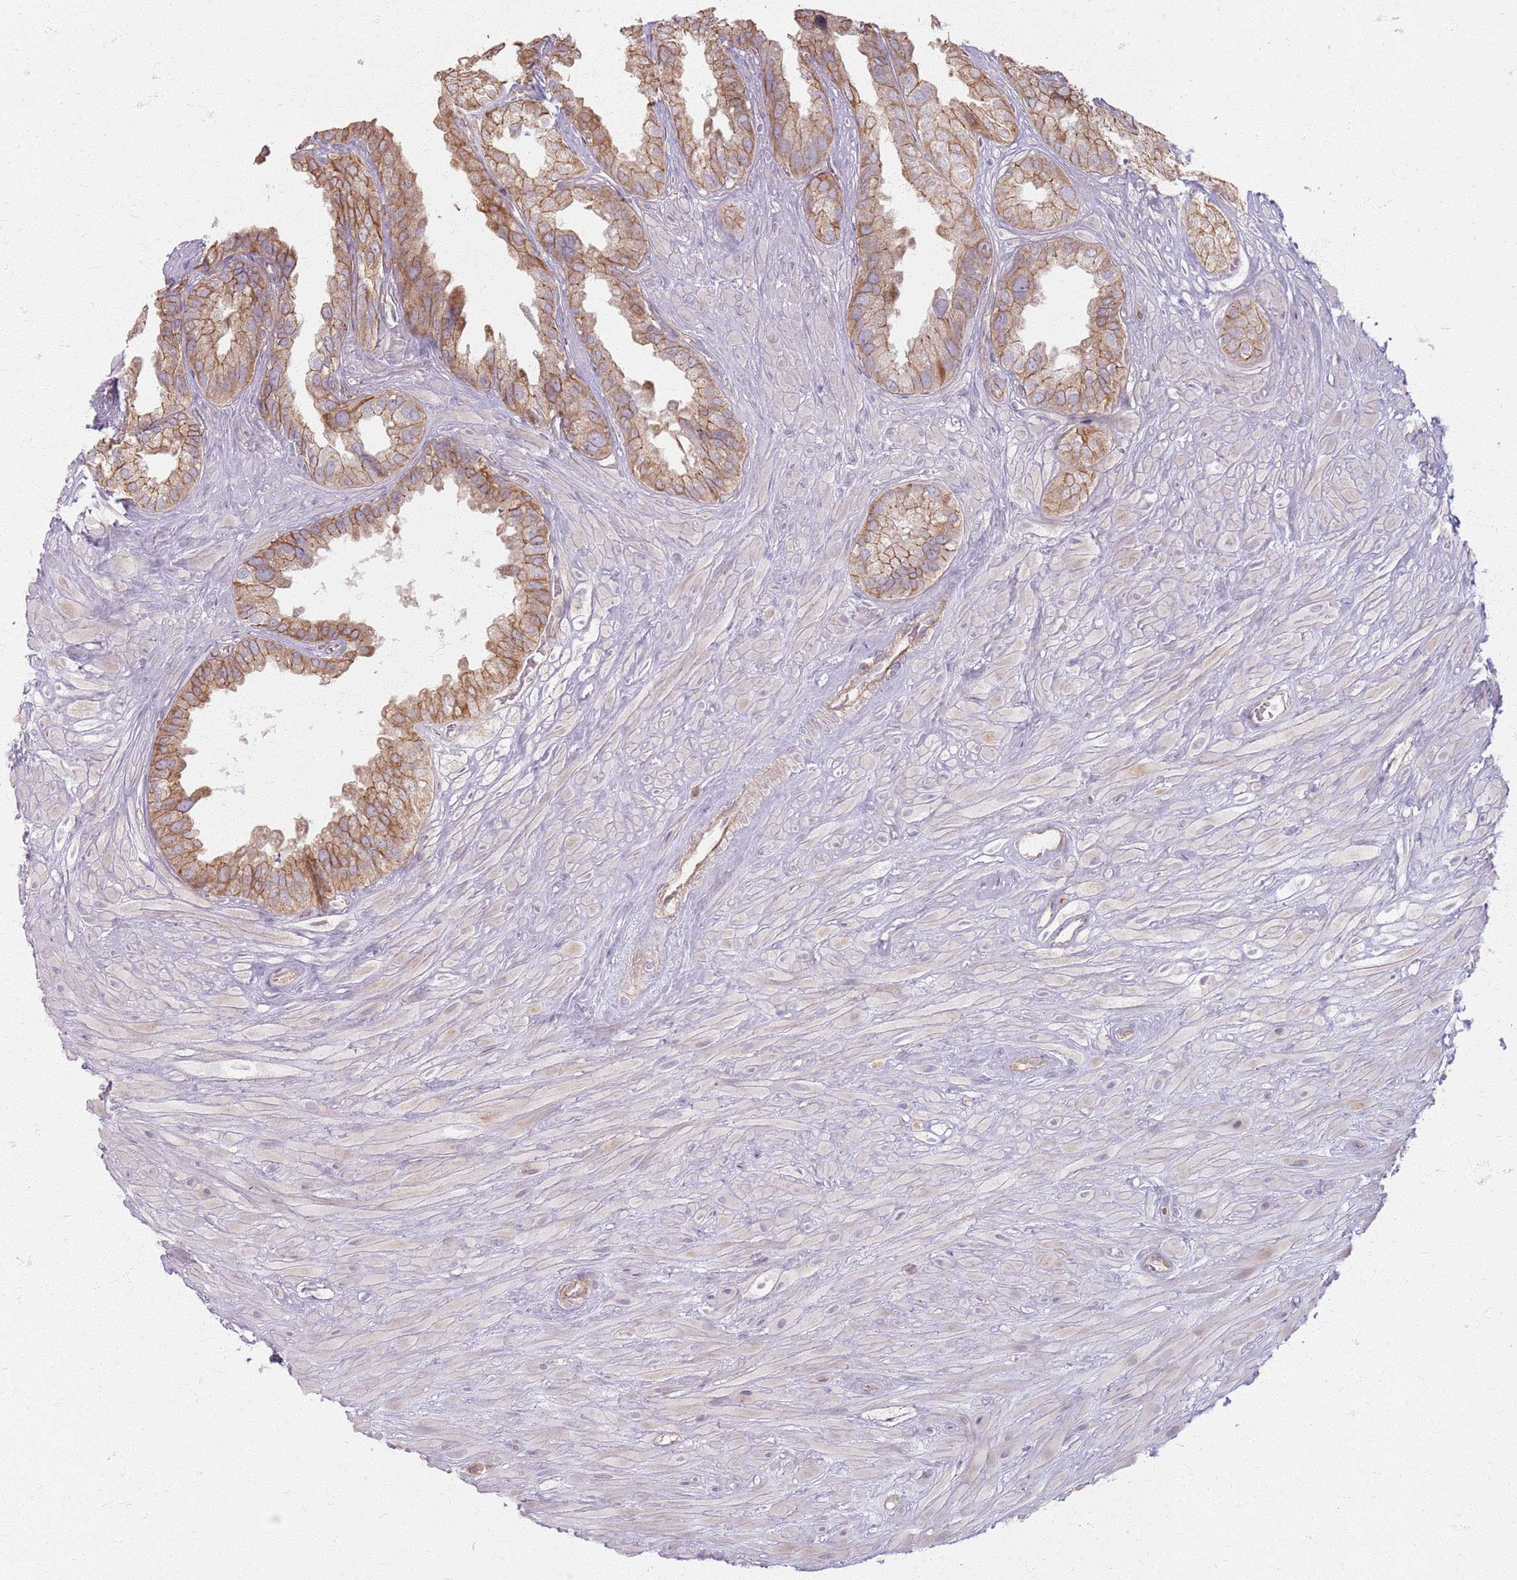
{"staining": {"intensity": "moderate", "quantity": ">75%", "location": "cytoplasmic/membranous"}, "tissue": "seminal vesicle", "cell_type": "Glandular cells", "image_type": "normal", "snomed": [{"axis": "morphology", "description": "Normal tissue, NOS"}, {"axis": "topography", "description": "Seminal veicle"}], "caption": "Seminal vesicle stained with immunohistochemistry (IHC) displays moderate cytoplasmic/membranous expression in approximately >75% of glandular cells. The protein of interest is stained brown, and the nuclei are stained in blue (DAB (3,3'-diaminobenzidine) IHC with brightfield microscopy, high magnification).", "gene": "KCNA5", "patient": {"sex": "male", "age": 80}}